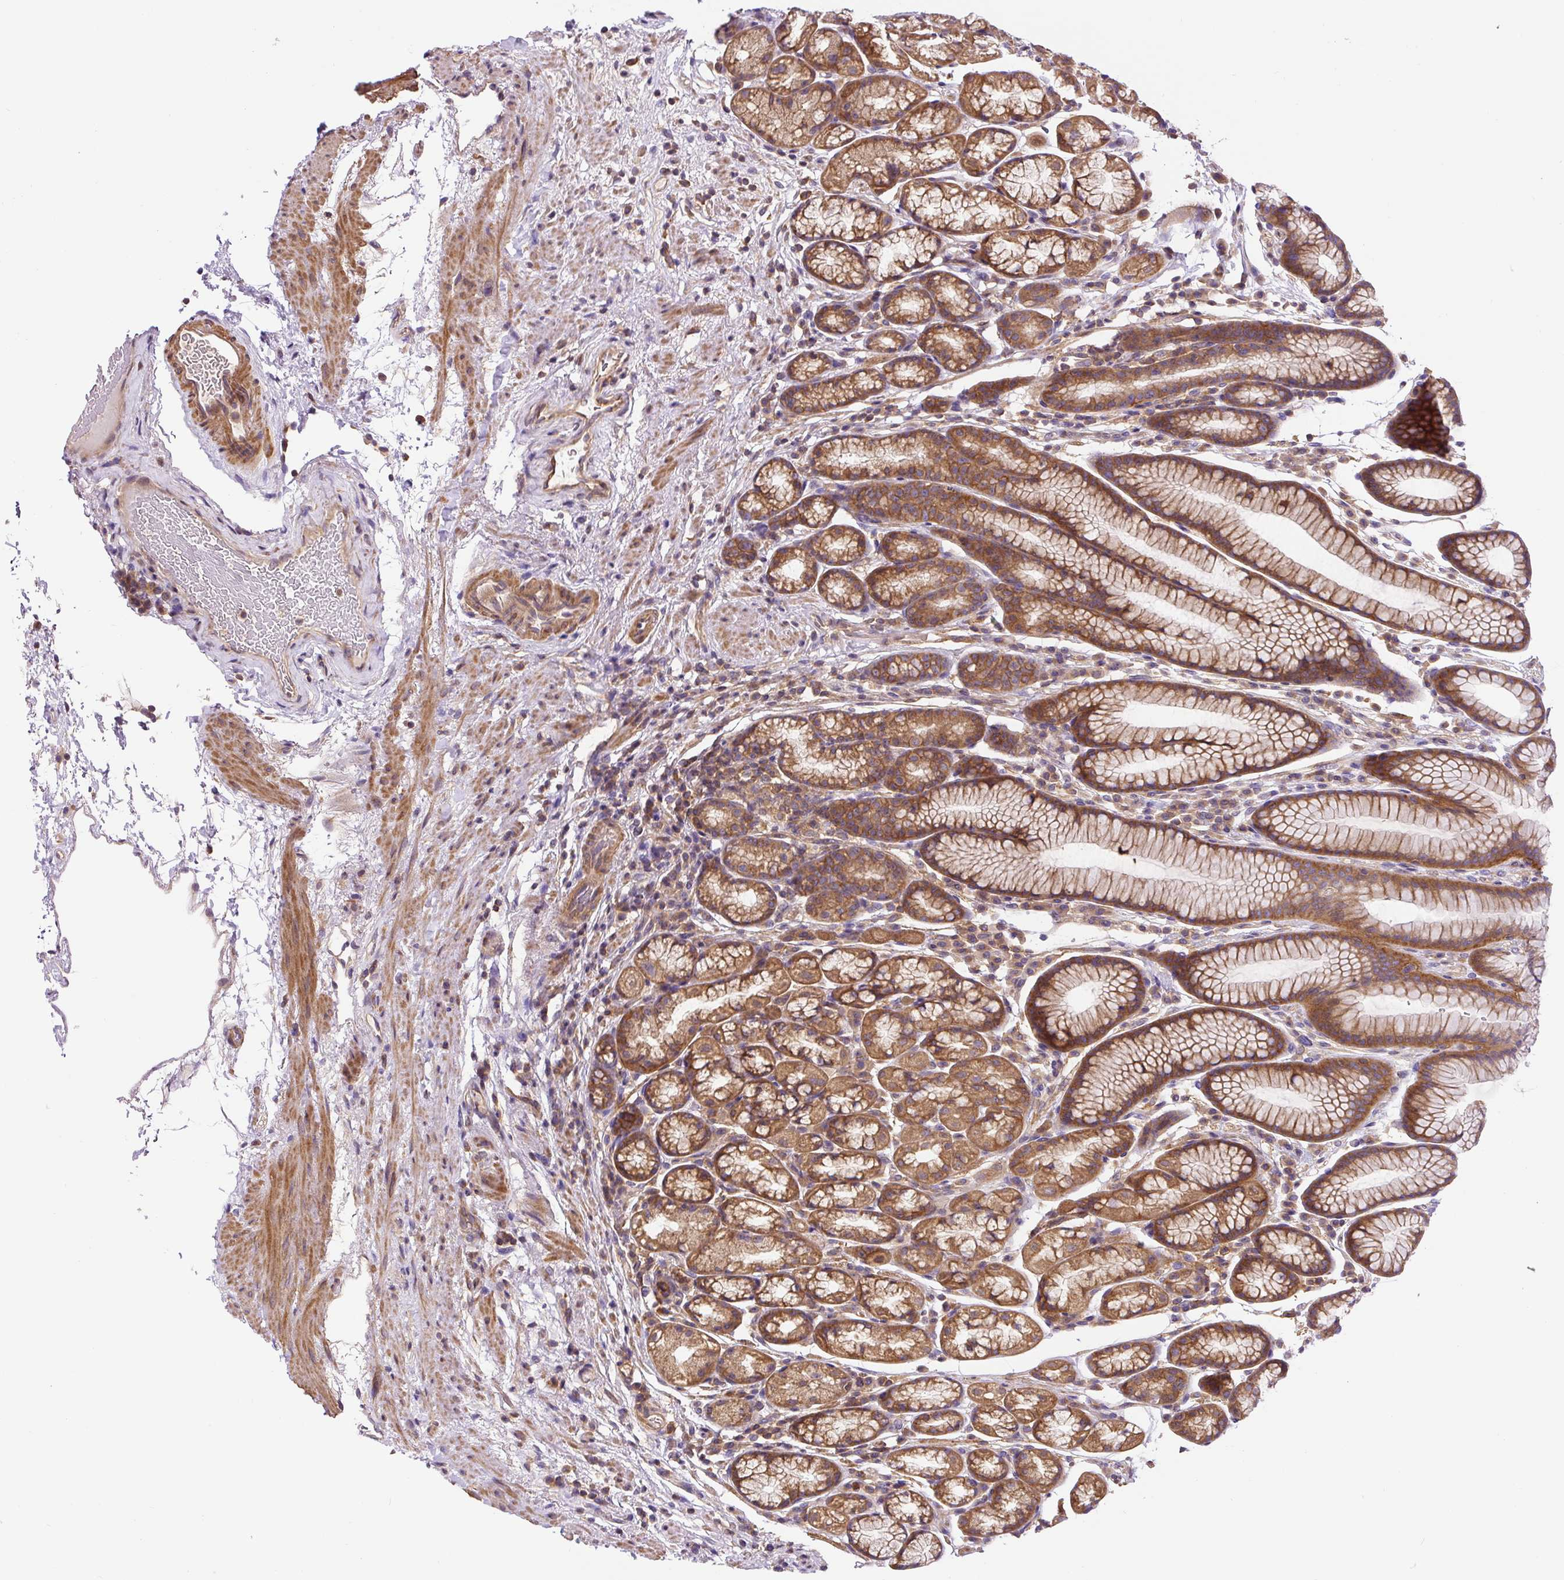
{"staining": {"intensity": "moderate", "quantity": ">75%", "location": "cytoplasmic/membranous"}, "tissue": "stomach", "cell_type": "Glandular cells", "image_type": "normal", "snomed": [{"axis": "morphology", "description": "Normal tissue, NOS"}, {"axis": "topography", "description": "Stomach, lower"}], "caption": "Stomach stained with DAB immunohistochemistry reveals medium levels of moderate cytoplasmic/membranous positivity in approximately >75% of glandular cells.", "gene": "CCDC28A", "patient": {"sex": "male", "age": 67}}